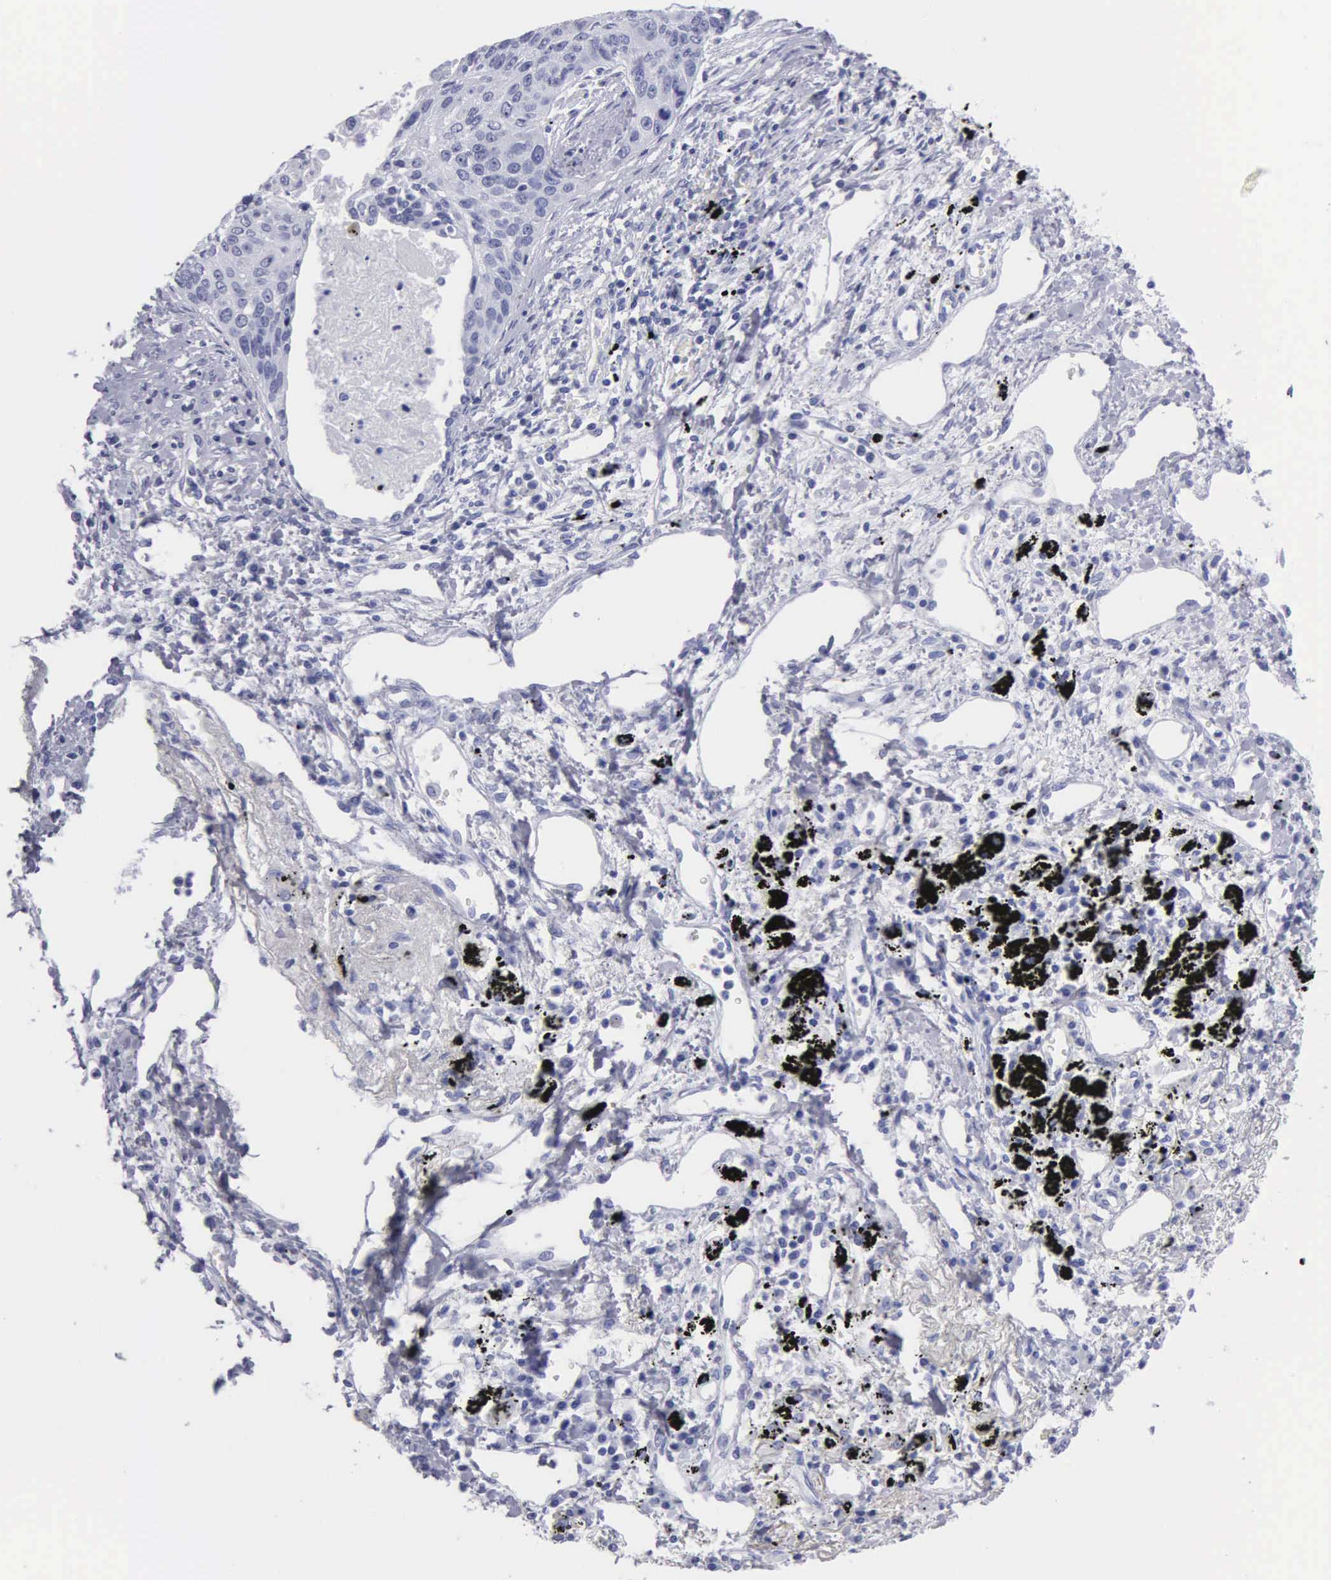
{"staining": {"intensity": "negative", "quantity": "none", "location": "none"}, "tissue": "lung cancer", "cell_type": "Tumor cells", "image_type": "cancer", "snomed": [{"axis": "morphology", "description": "Squamous cell carcinoma, NOS"}, {"axis": "topography", "description": "Lung"}], "caption": "Immunohistochemical staining of lung cancer exhibits no significant positivity in tumor cells. (DAB immunohistochemistry with hematoxylin counter stain).", "gene": "CYP19A1", "patient": {"sex": "male", "age": 71}}